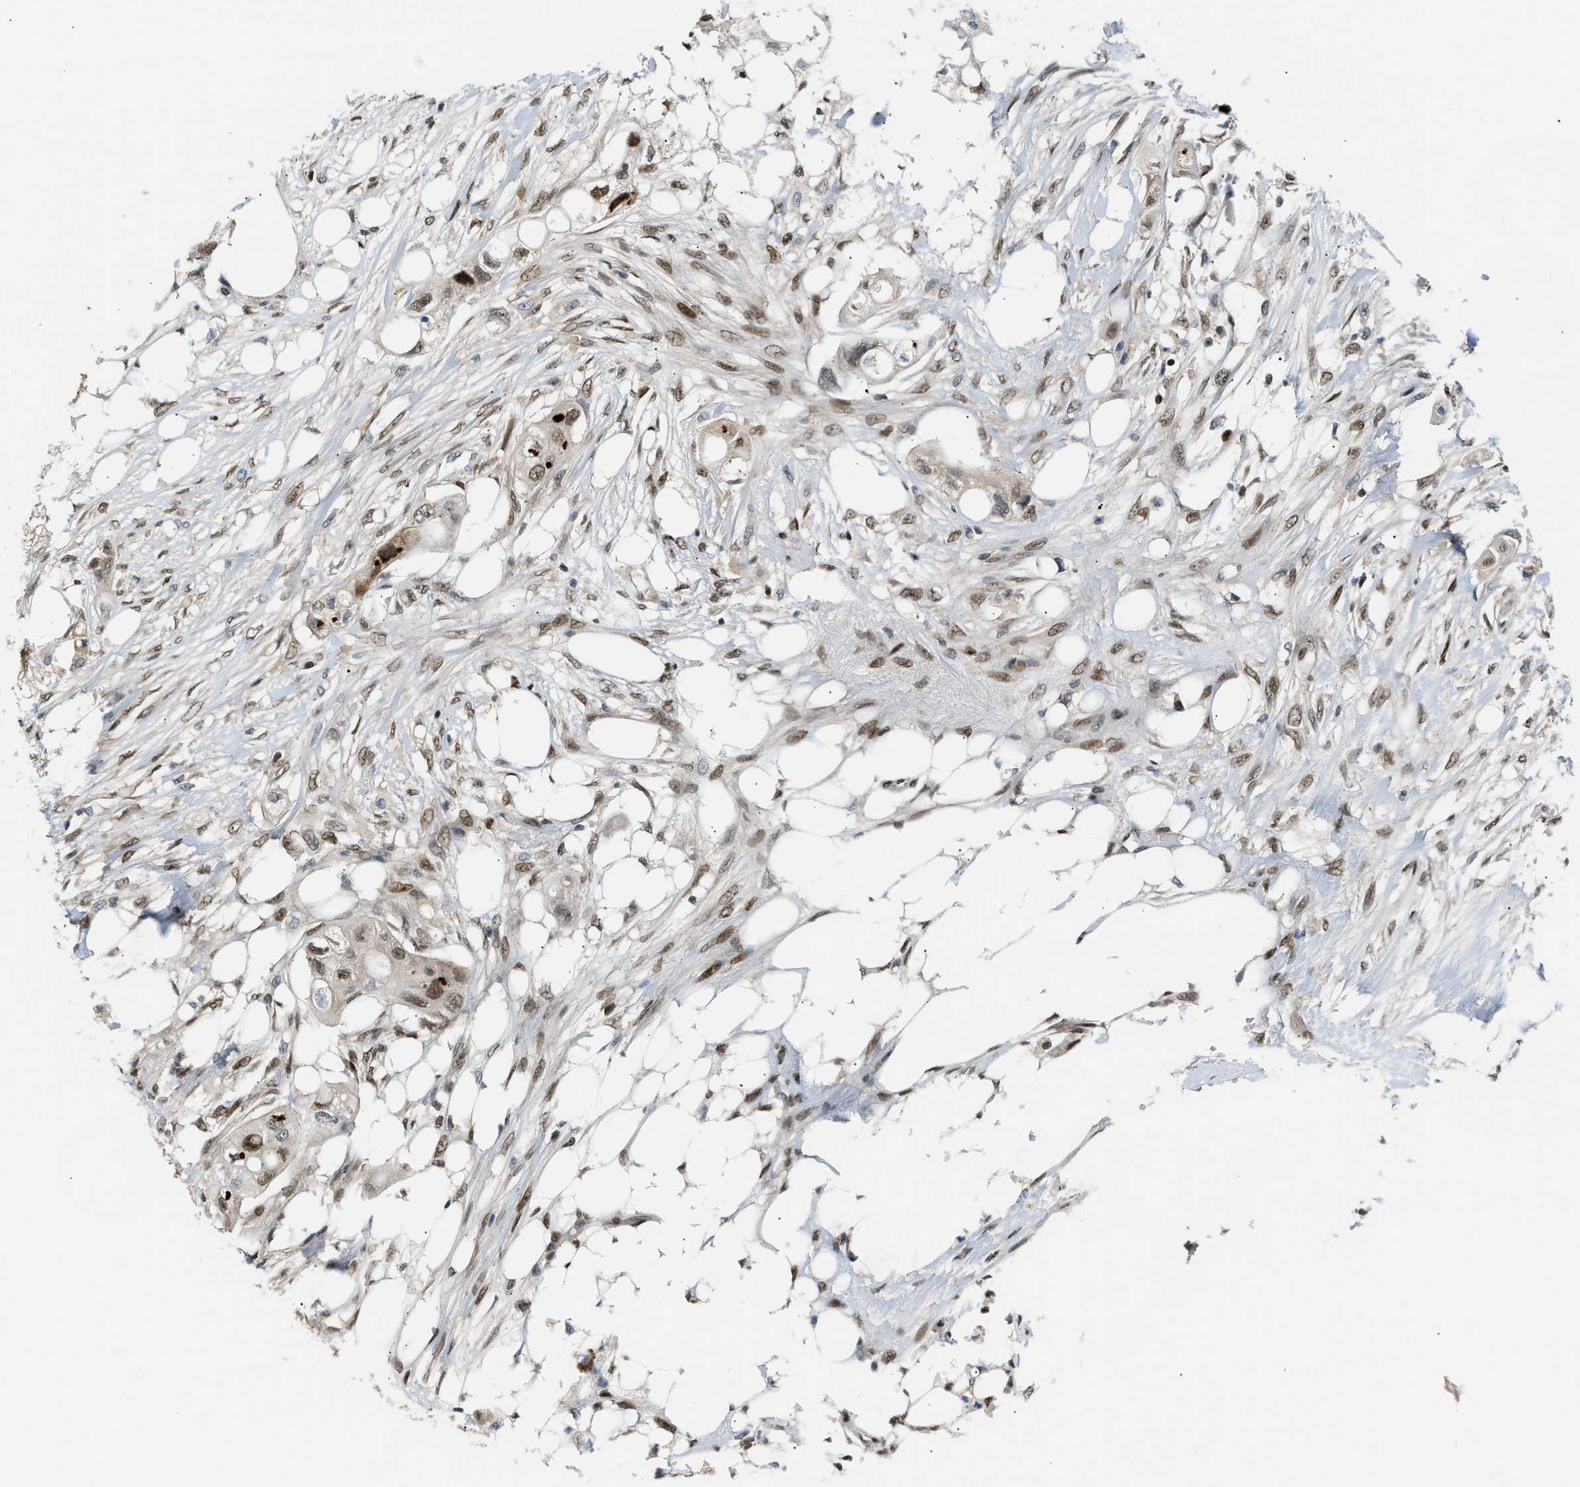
{"staining": {"intensity": "moderate", "quantity": ">75%", "location": "nuclear"}, "tissue": "colorectal cancer", "cell_type": "Tumor cells", "image_type": "cancer", "snomed": [{"axis": "morphology", "description": "Adenocarcinoma, NOS"}, {"axis": "topography", "description": "Colon"}], "caption": "A brown stain shows moderate nuclear expression of a protein in human colorectal cancer tumor cells.", "gene": "SSBP2", "patient": {"sex": "female", "age": 57}}